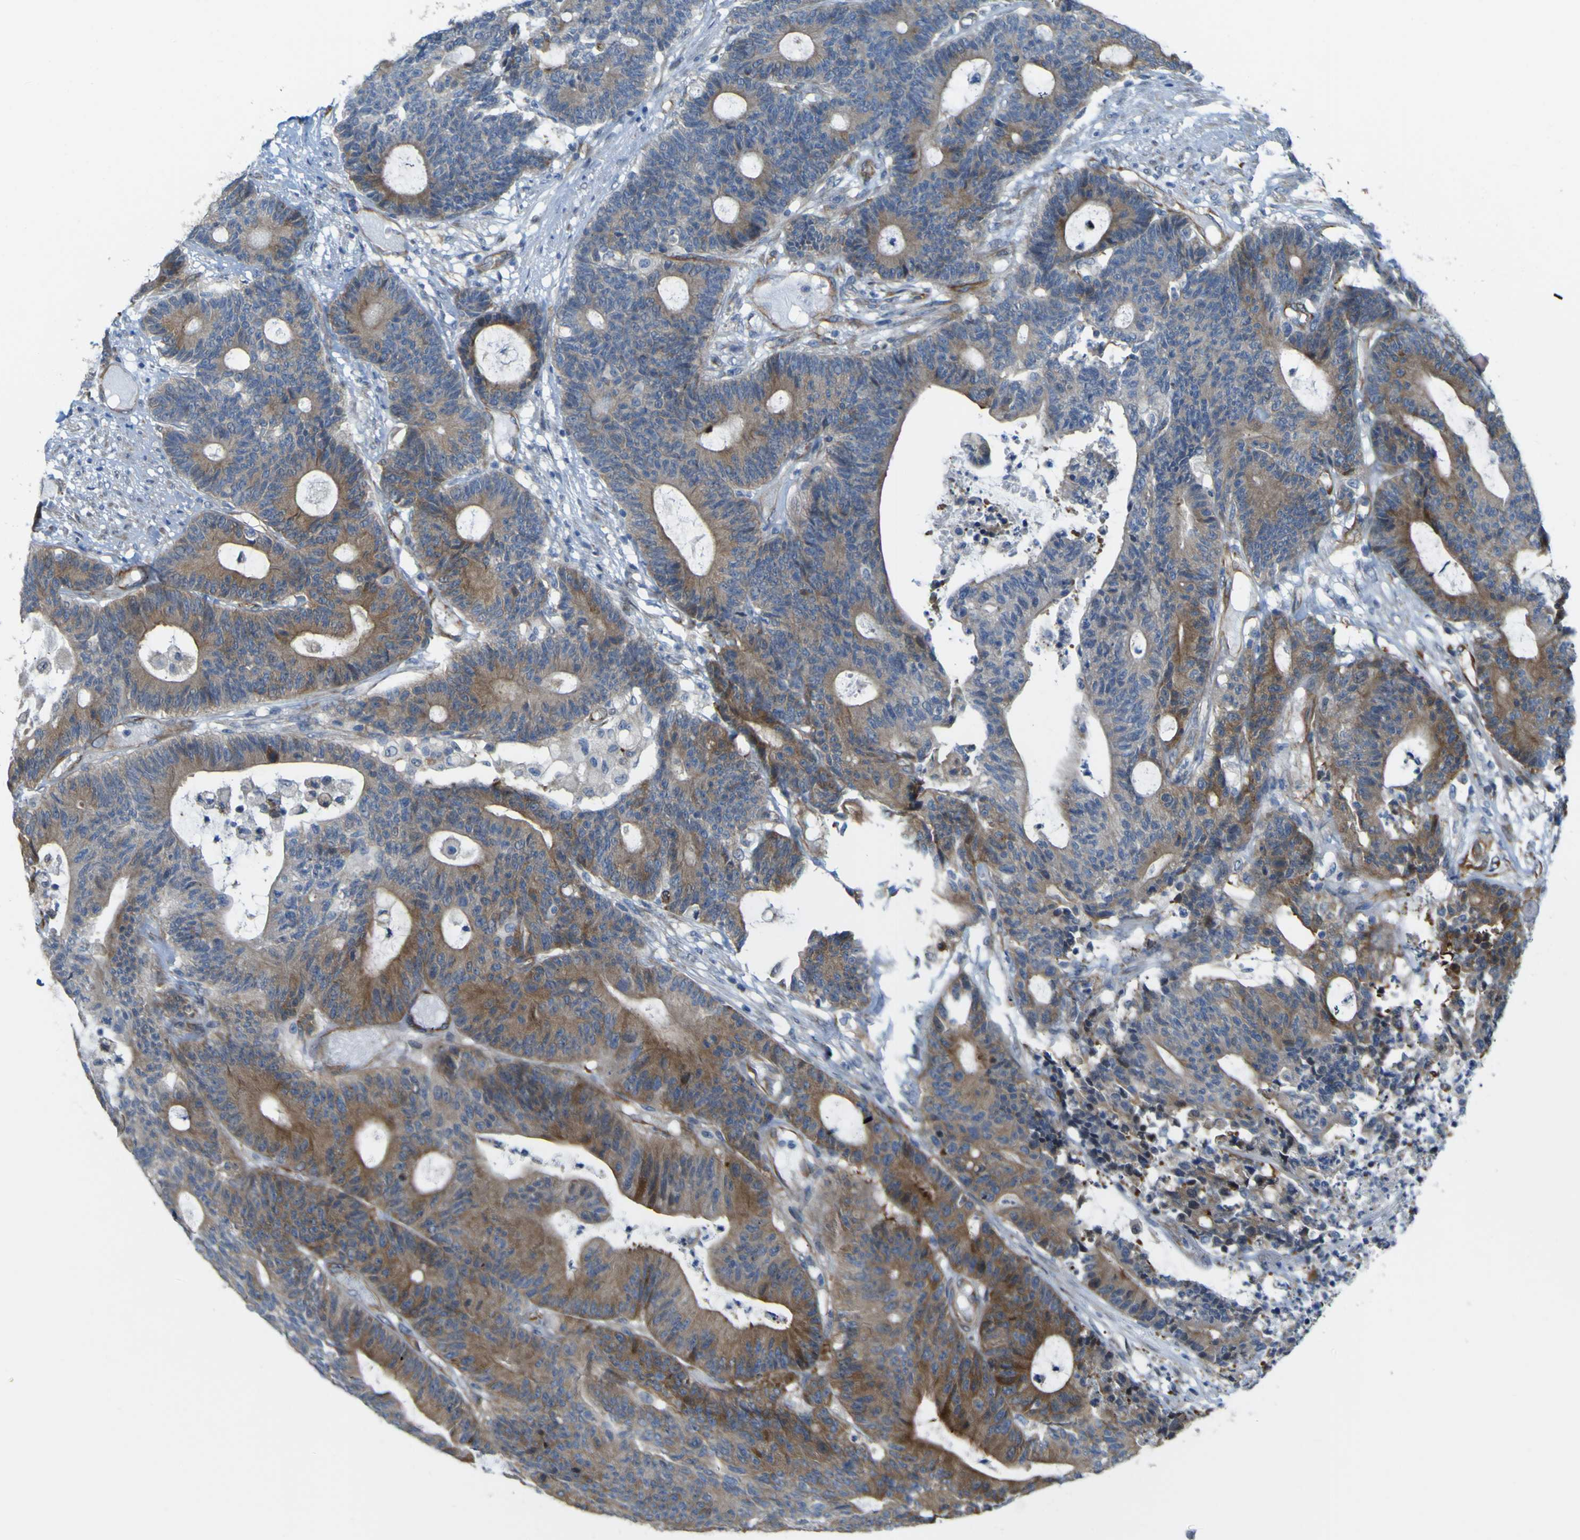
{"staining": {"intensity": "moderate", "quantity": ">75%", "location": "cytoplasmic/membranous"}, "tissue": "colorectal cancer", "cell_type": "Tumor cells", "image_type": "cancer", "snomed": [{"axis": "morphology", "description": "Adenocarcinoma, NOS"}, {"axis": "topography", "description": "Colon"}], "caption": "Immunohistochemical staining of colorectal cancer (adenocarcinoma) exhibits medium levels of moderate cytoplasmic/membranous expression in approximately >75% of tumor cells.", "gene": "JPH1", "patient": {"sex": "female", "age": 84}}